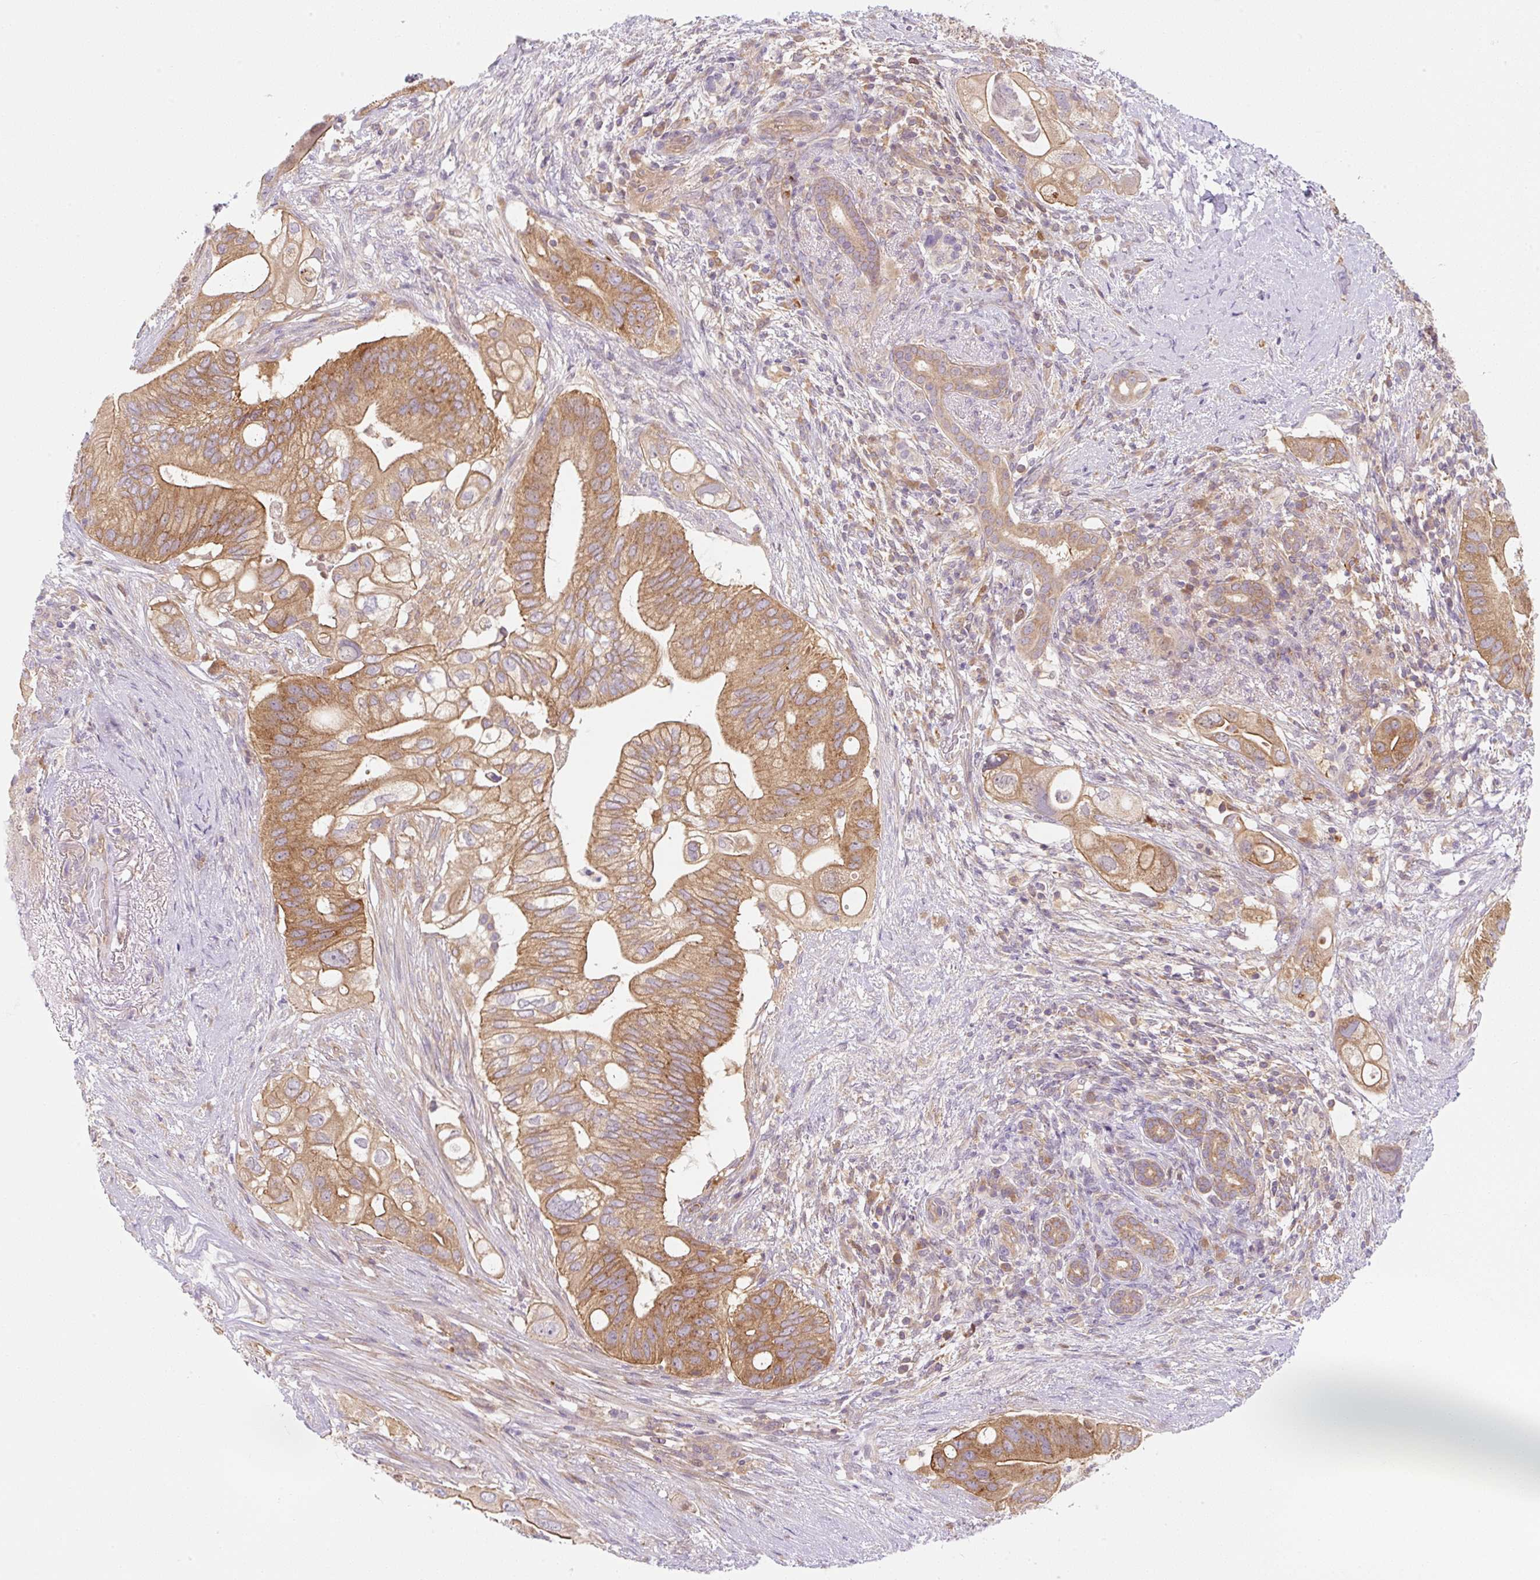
{"staining": {"intensity": "moderate", "quantity": ">75%", "location": "cytoplasmic/membranous"}, "tissue": "pancreatic cancer", "cell_type": "Tumor cells", "image_type": "cancer", "snomed": [{"axis": "morphology", "description": "Adenocarcinoma, NOS"}, {"axis": "topography", "description": "Pancreas"}], "caption": "IHC (DAB (3,3'-diaminobenzidine)) staining of human pancreatic adenocarcinoma reveals moderate cytoplasmic/membranous protein positivity in approximately >75% of tumor cells.", "gene": "OMA1", "patient": {"sex": "female", "age": 72}}